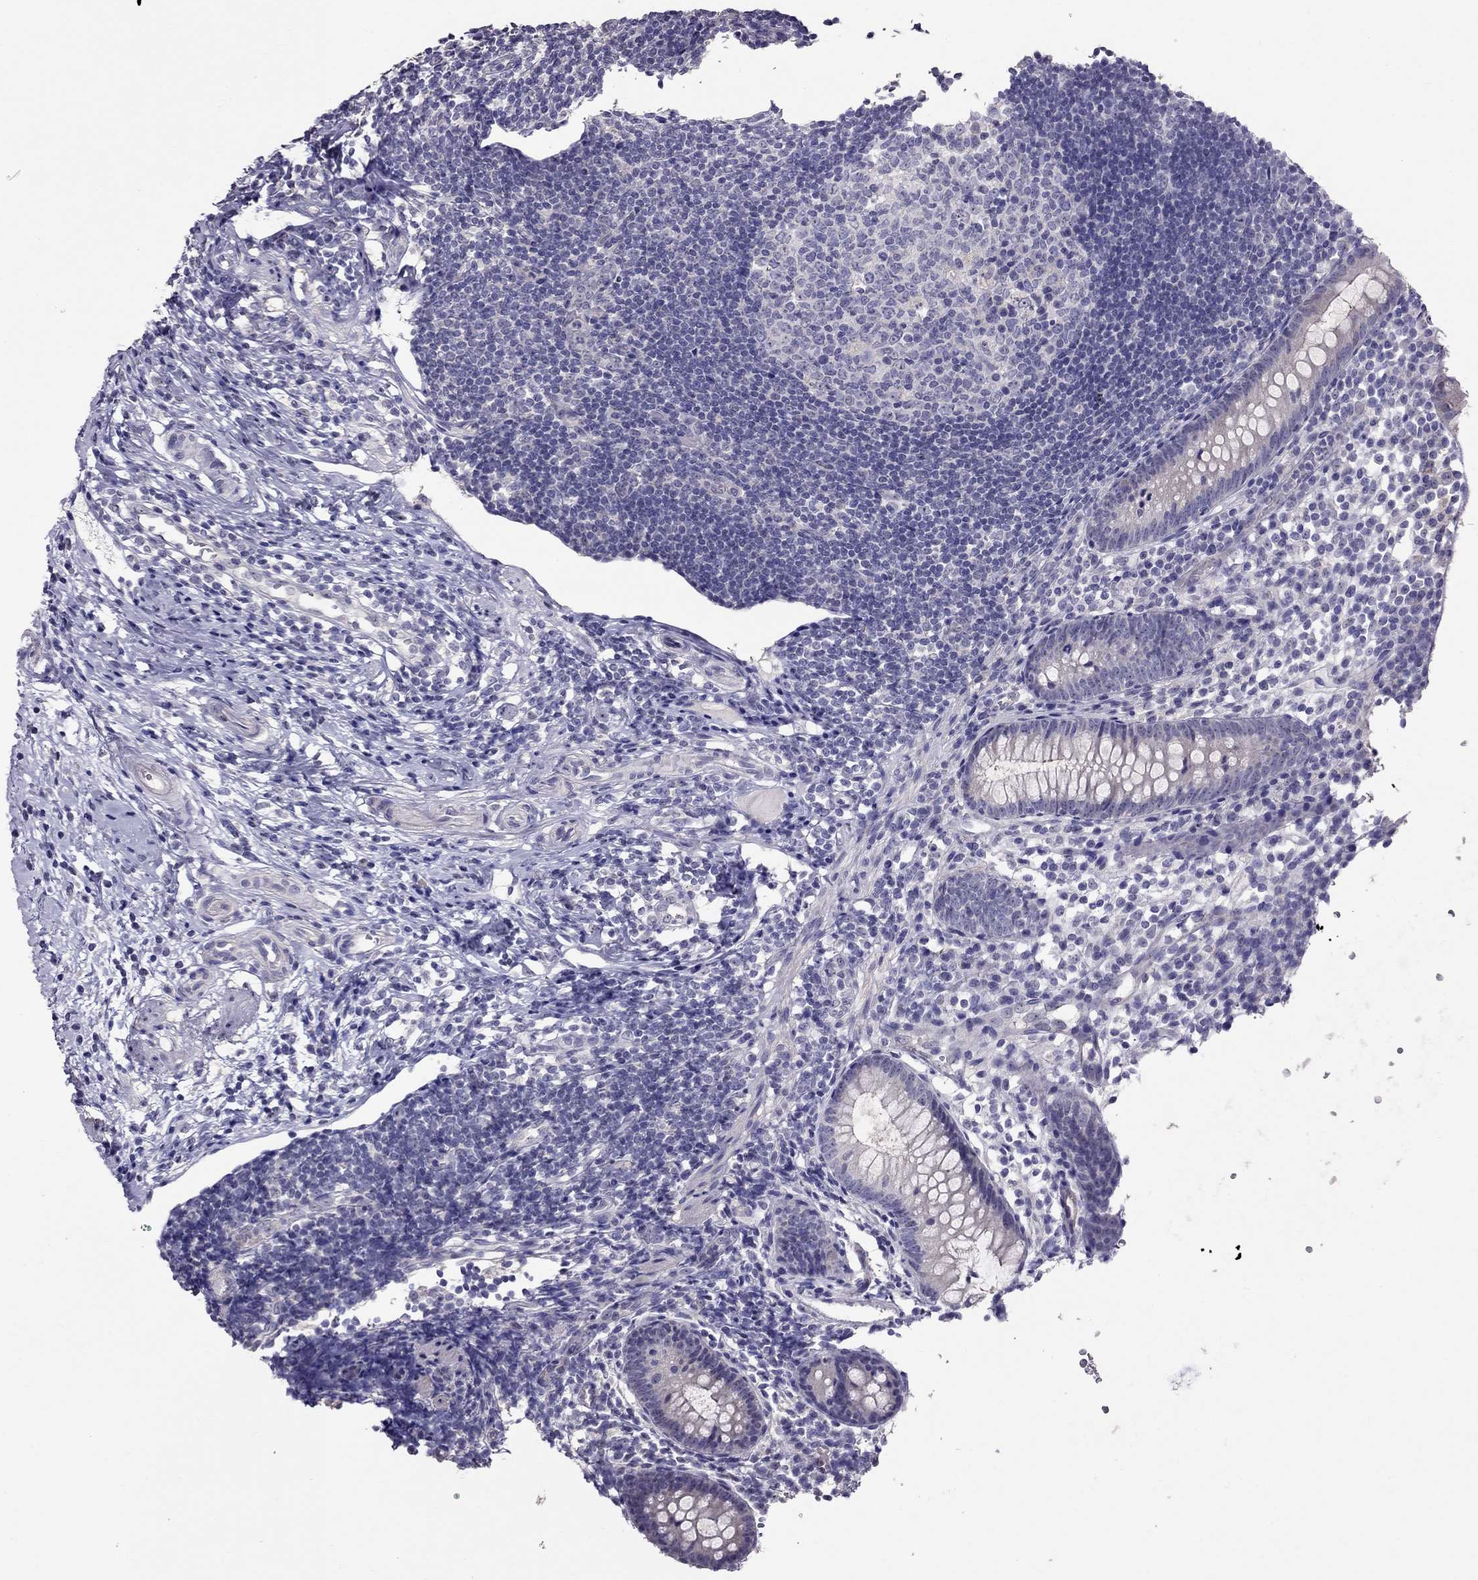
{"staining": {"intensity": "negative", "quantity": "none", "location": "none"}, "tissue": "appendix", "cell_type": "Glandular cells", "image_type": "normal", "snomed": [{"axis": "morphology", "description": "Normal tissue, NOS"}, {"axis": "topography", "description": "Appendix"}], "caption": "DAB immunohistochemical staining of normal appendix reveals no significant expression in glandular cells.", "gene": "LRRC46", "patient": {"sex": "female", "age": 40}}